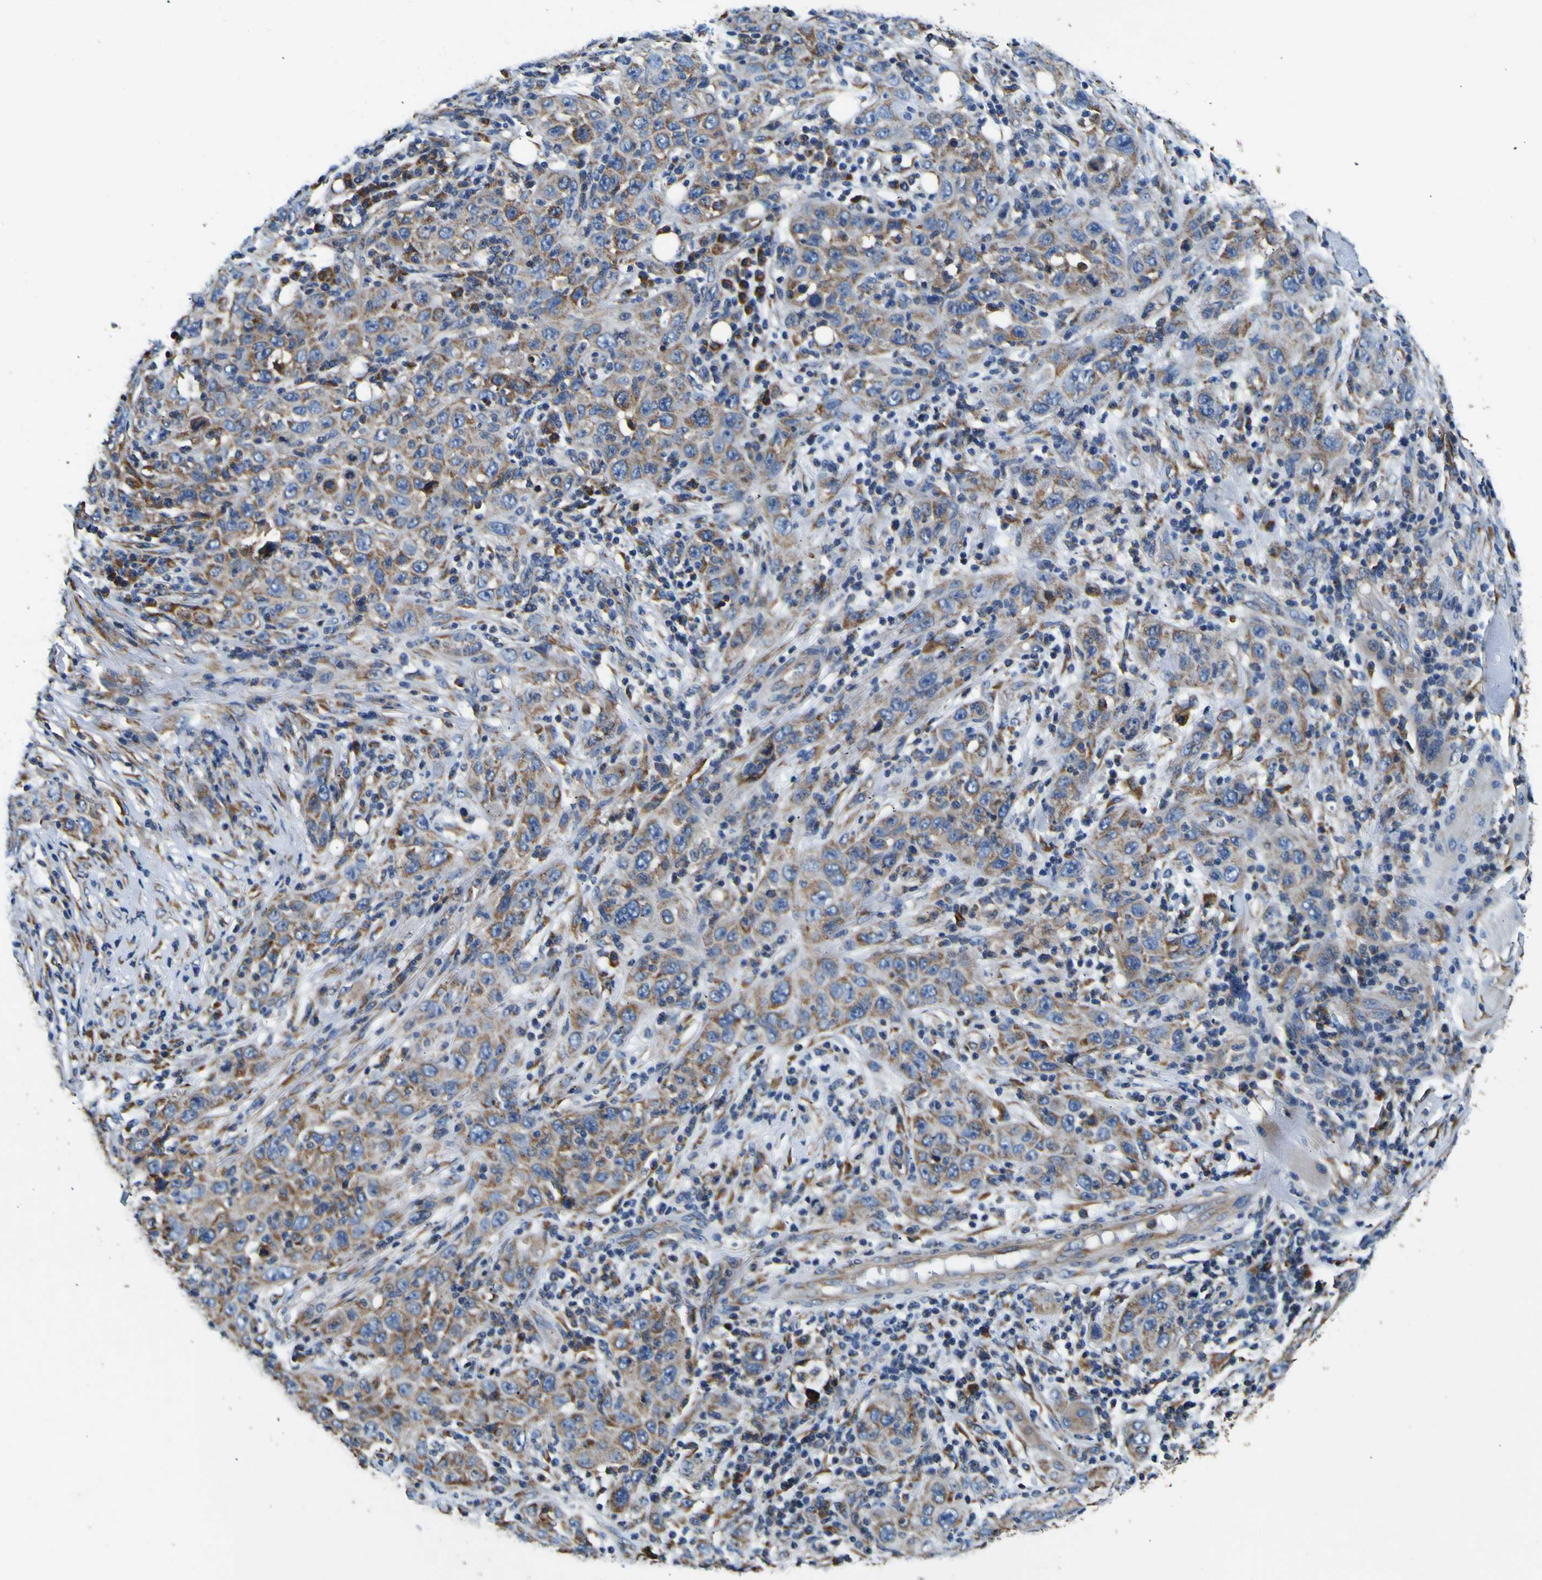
{"staining": {"intensity": "weak", "quantity": ">75%", "location": "cytoplasmic/membranous"}, "tissue": "skin cancer", "cell_type": "Tumor cells", "image_type": "cancer", "snomed": [{"axis": "morphology", "description": "Squamous cell carcinoma, NOS"}, {"axis": "topography", "description": "Skin"}], "caption": "Immunohistochemical staining of human skin squamous cell carcinoma shows low levels of weak cytoplasmic/membranous protein staining in about >75% of tumor cells.", "gene": "INPP5A", "patient": {"sex": "female", "age": 88}}